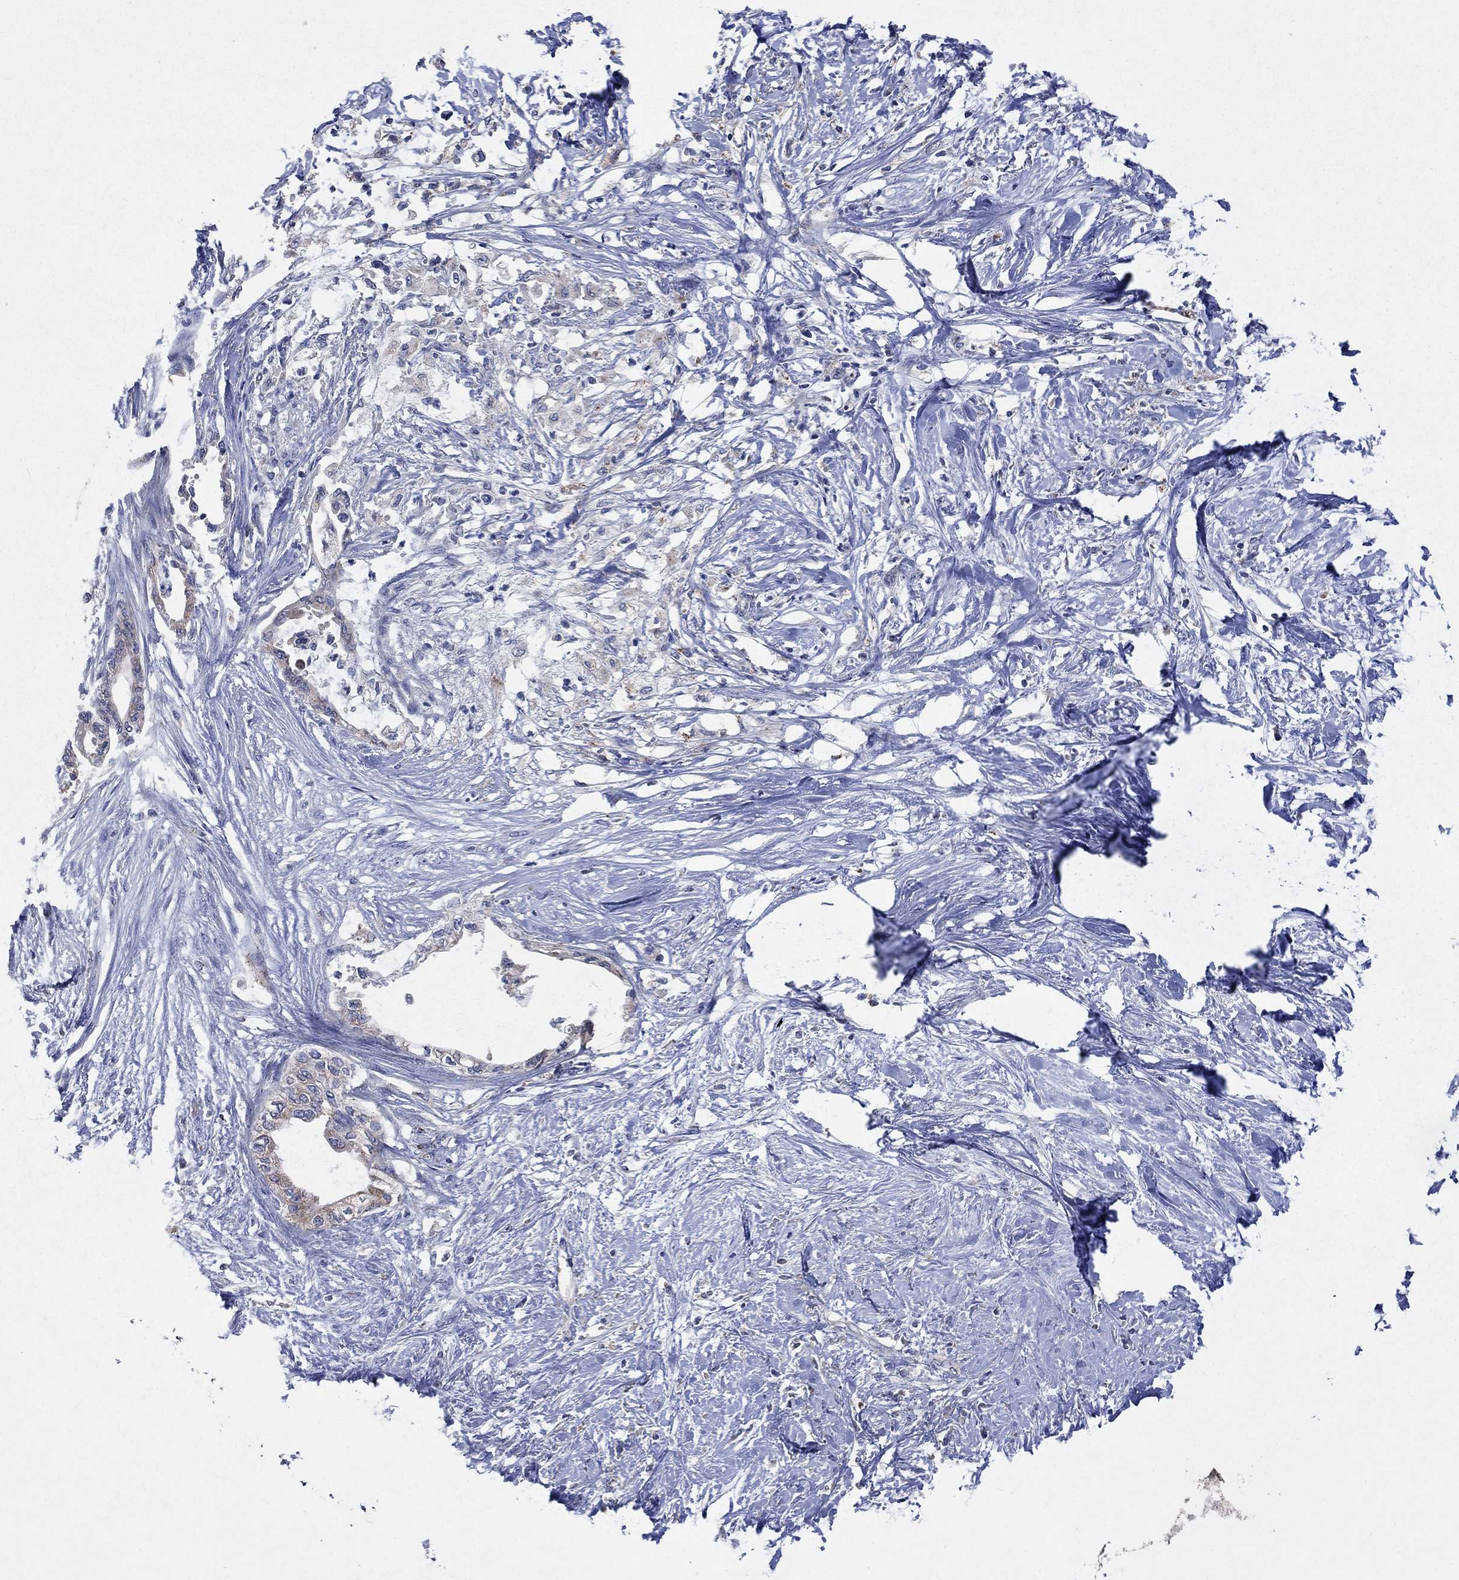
{"staining": {"intensity": "weak", "quantity": "25%-75%", "location": "cytoplasmic/membranous"}, "tissue": "pancreatic cancer", "cell_type": "Tumor cells", "image_type": "cancer", "snomed": [{"axis": "morphology", "description": "Normal tissue, NOS"}, {"axis": "morphology", "description": "Adenocarcinoma, NOS"}, {"axis": "topography", "description": "Pancreas"}, {"axis": "topography", "description": "Duodenum"}], "caption": "Immunohistochemical staining of human pancreatic cancer (adenocarcinoma) exhibits low levels of weak cytoplasmic/membranous protein positivity in about 25%-75% of tumor cells. Immunohistochemistry stains the protein in brown and the nuclei are stained blue.", "gene": "UGT8", "patient": {"sex": "female", "age": 60}}